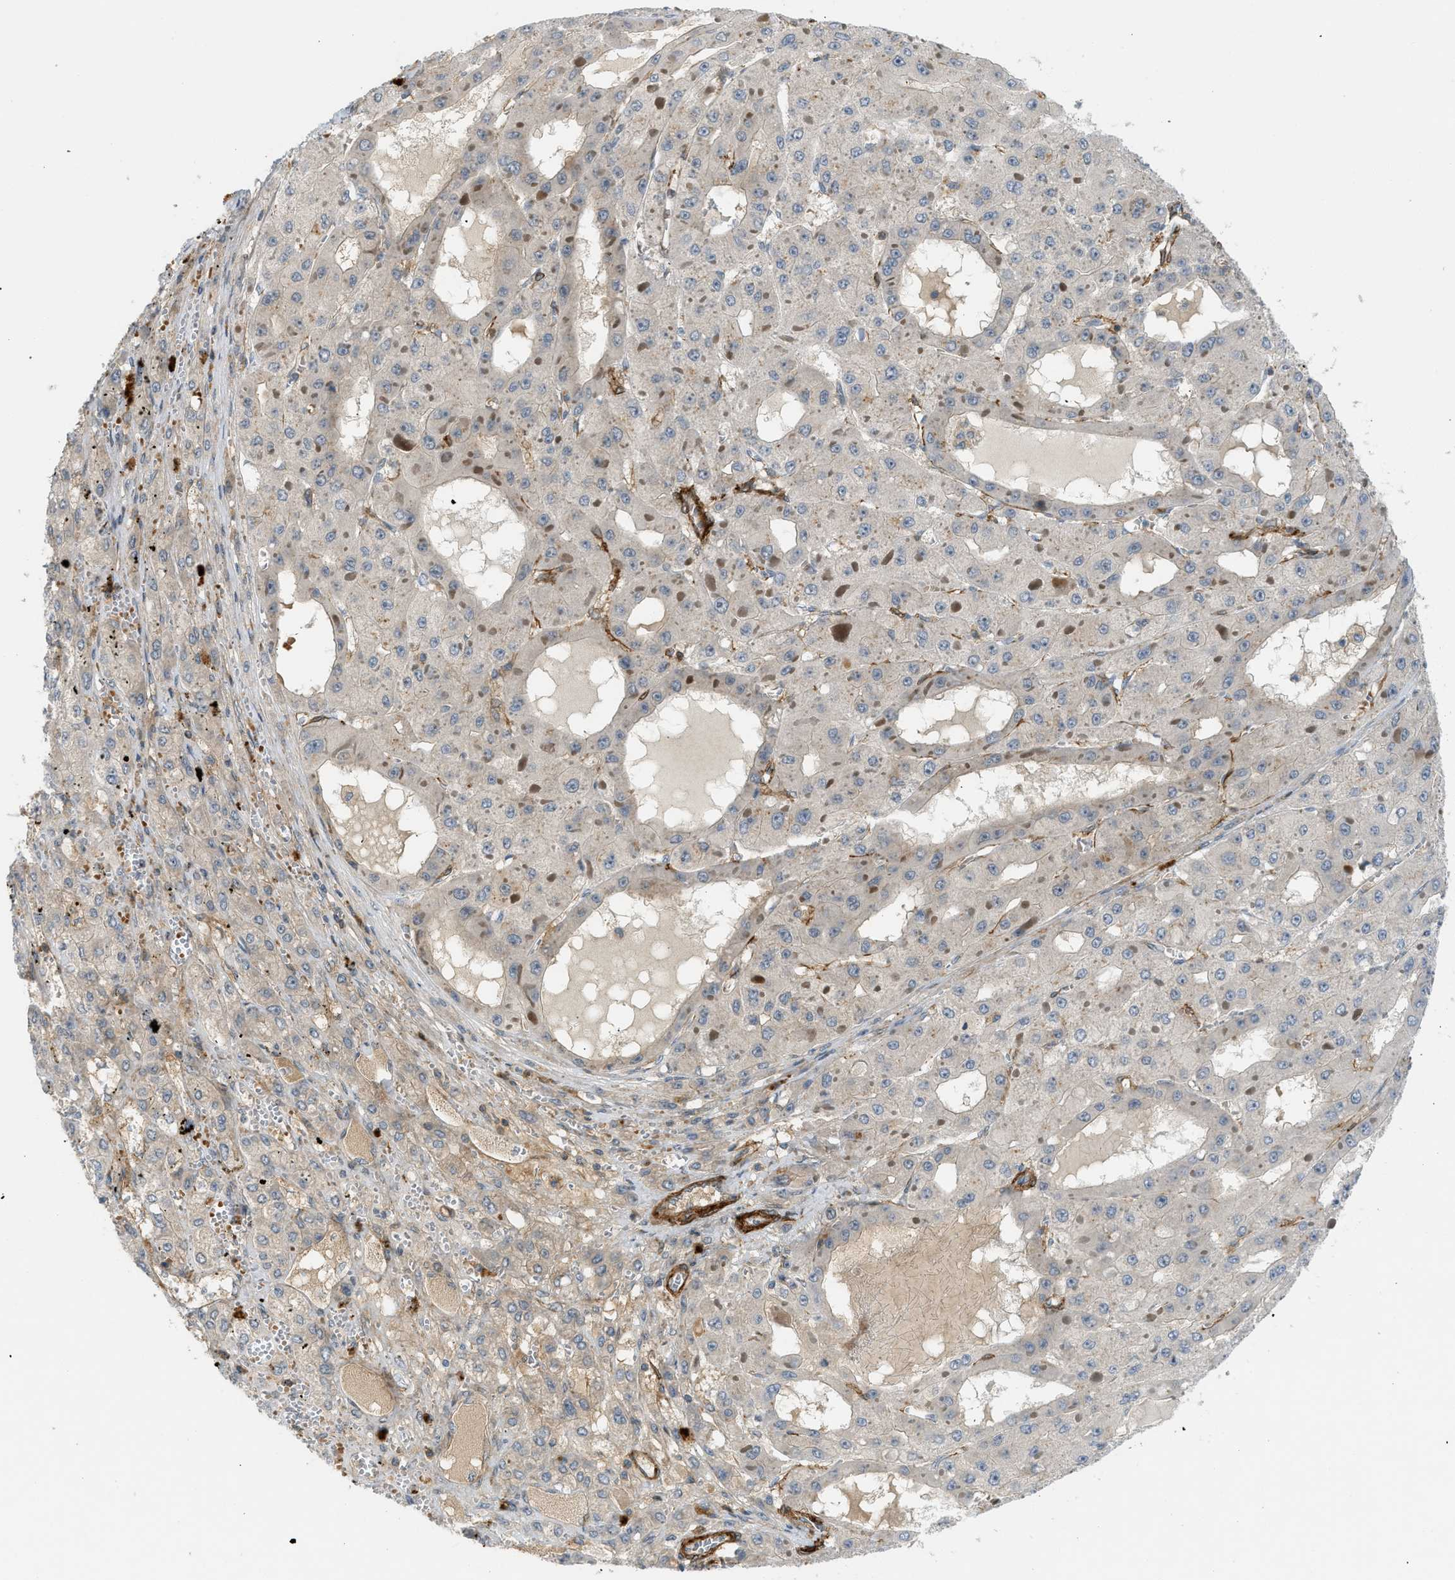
{"staining": {"intensity": "negative", "quantity": "none", "location": "none"}, "tissue": "liver cancer", "cell_type": "Tumor cells", "image_type": "cancer", "snomed": [{"axis": "morphology", "description": "Carcinoma, Hepatocellular, NOS"}, {"axis": "topography", "description": "Liver"}], "caption": "A photomicrograph of human hepatocellular carcinoma (liver) is negative for staining in tumor cells.", "gene": "EDNRA", "patient": {"sex": "female", "age": 73}}